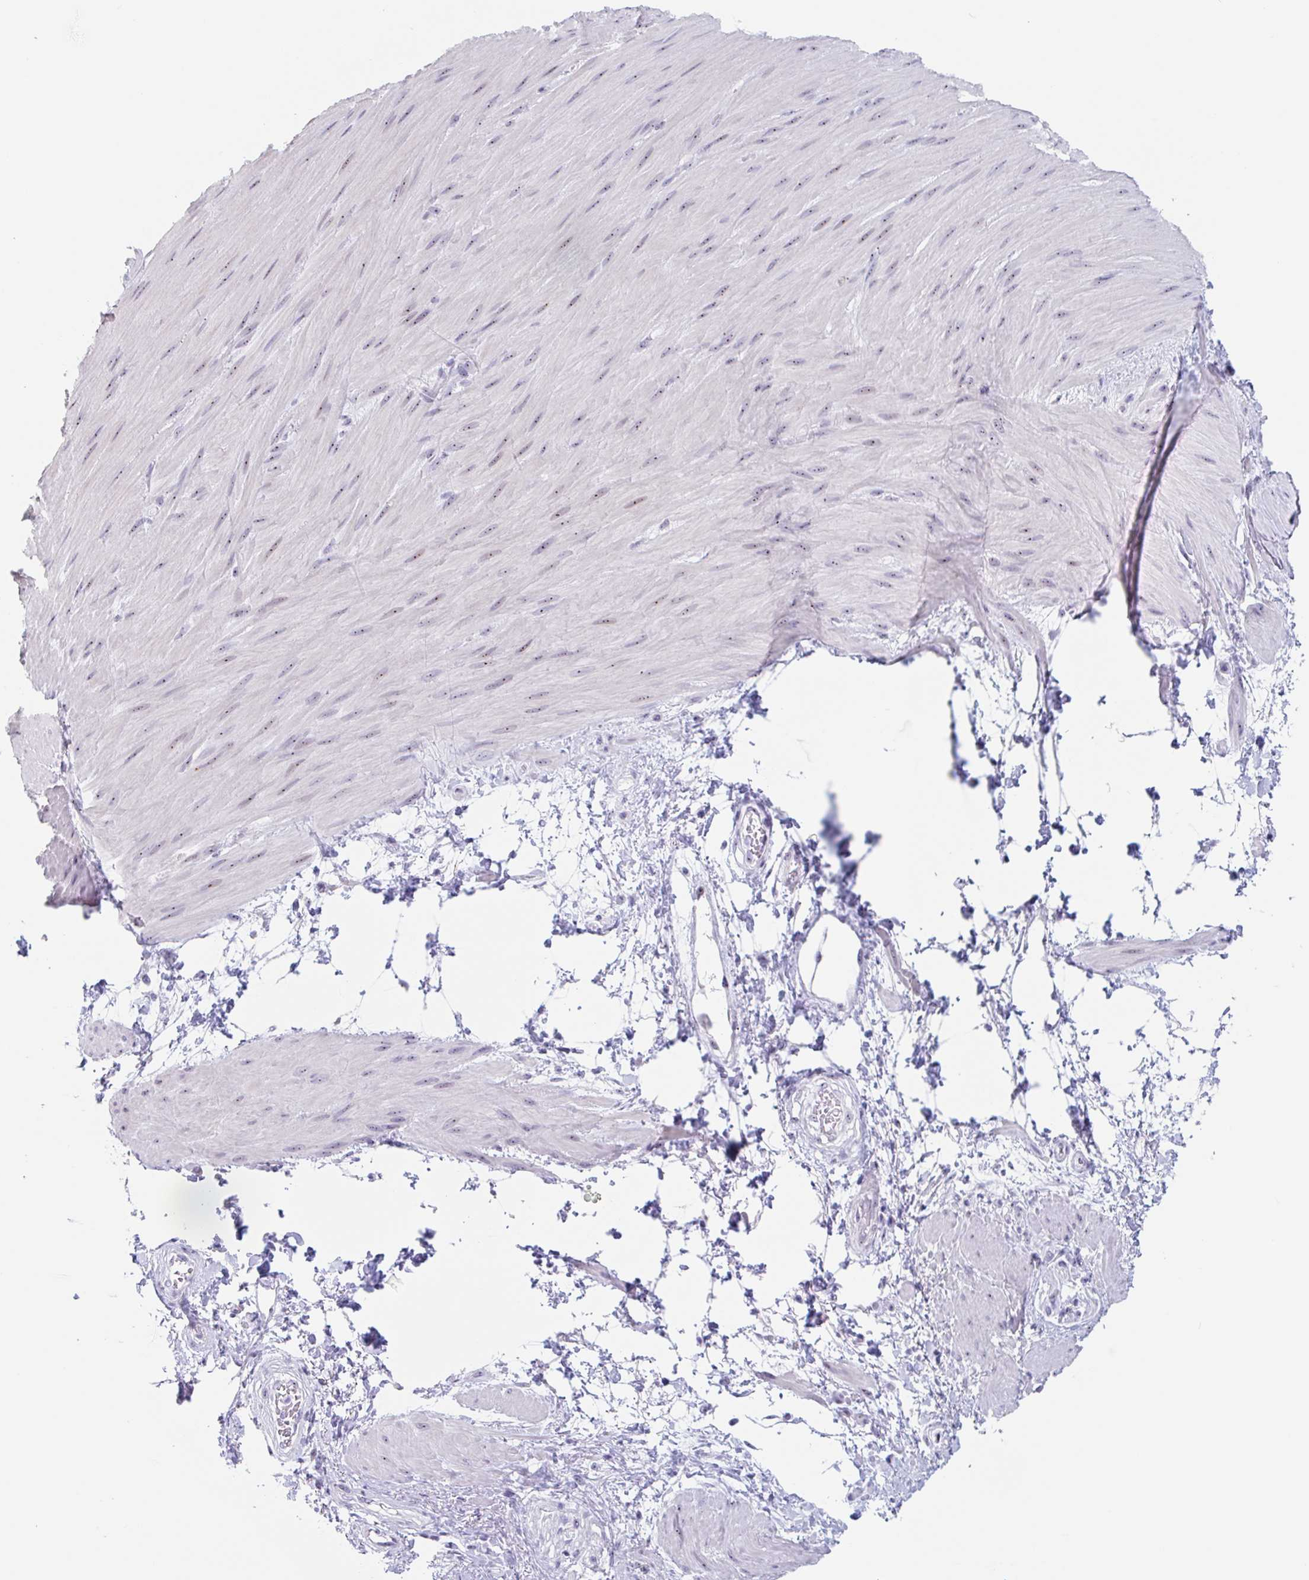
{"staining": {"intensity": "moderate", "quantity": "25%-75%", "location": "nuclear"}, "tissue": "smooth muscle", "cell_type": "Smooth muscle cells", "image_type": "normal", "snomed": [{"axis": "morphology", "description": "Normal tissue, NOS"}, {"axis": "topography", "description": "Smooth muscle"}, {"axis": "topography", "description": "Rectum"}], "caption": "The image displays immunohistochemical staining of benign smooth muscle. There is moderate nuclear positivity is seen in about 25%-75% of smooth muscle cells.", "gene": "LENG9", "patient": {"sex": "male", "age": 53}}